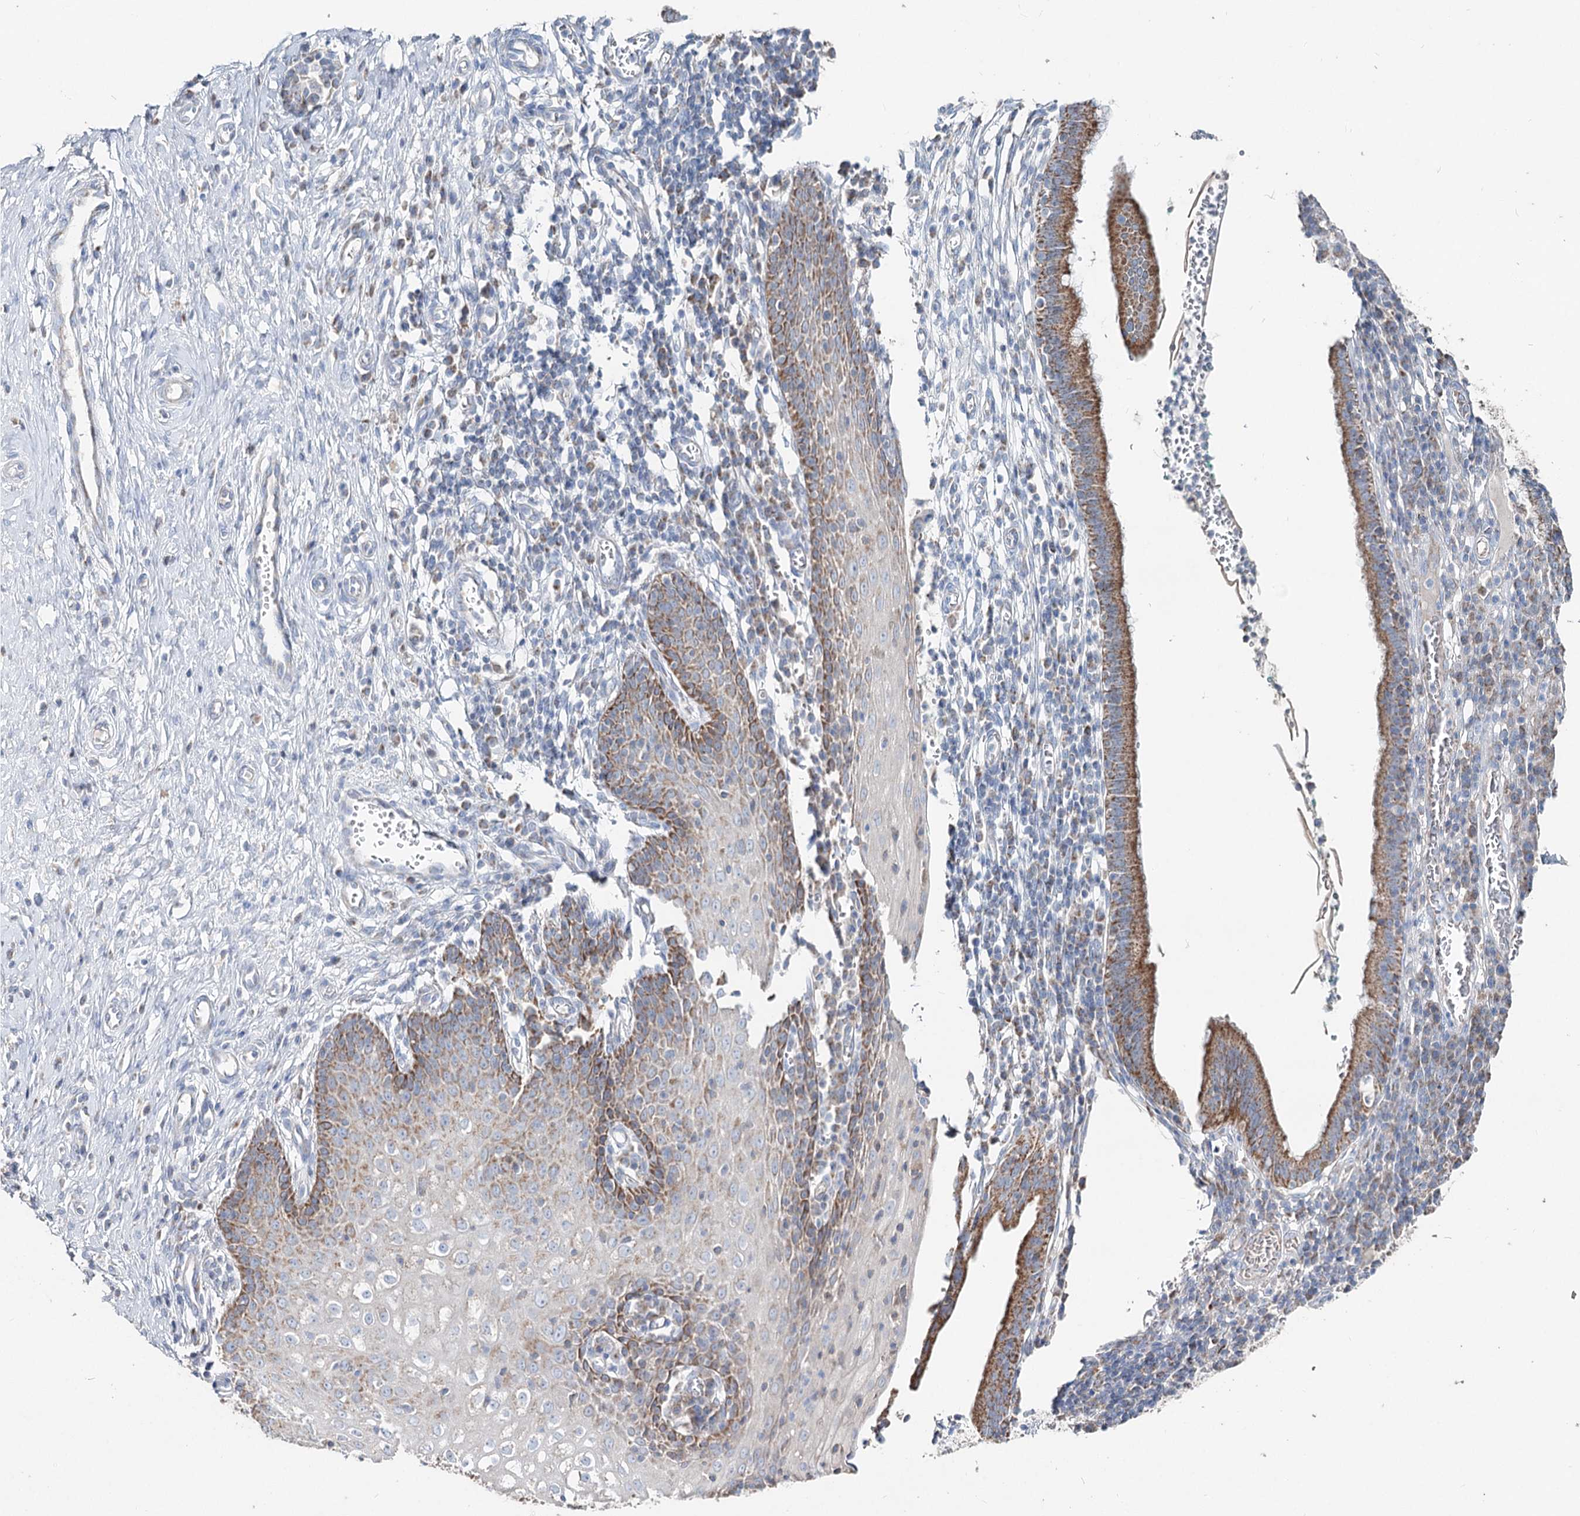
{"staining": {"intensity": "moderate", "quantity": "25%-75%", "location": "cytoplasmic/membranous"}, "tissue": "cervix", "cell_type": "Glandular cells", "image_type": "normal", "snomed": [{"axis": "morphology", "description": "Normal tissue, NOS"}, {"axis": "morphology", "description": "Adenocarcinoma, NOS"}, {"axis": "topography", "description": "Cervix"}], "caption": "Immunohistochemistry (DAB (3,3'-diaminobenzidine)) staining of benign cervix displays moderate cytoplasmic/membranous protein expression in approximately 25%-75% of glandular cells. The protein is stained brown, and the nuclei are stained in blue (DAB IHC with brightfield microscopy, high magnification).", "gene": "MCCC2", "patient": {"sex": "female", "age": 29}}